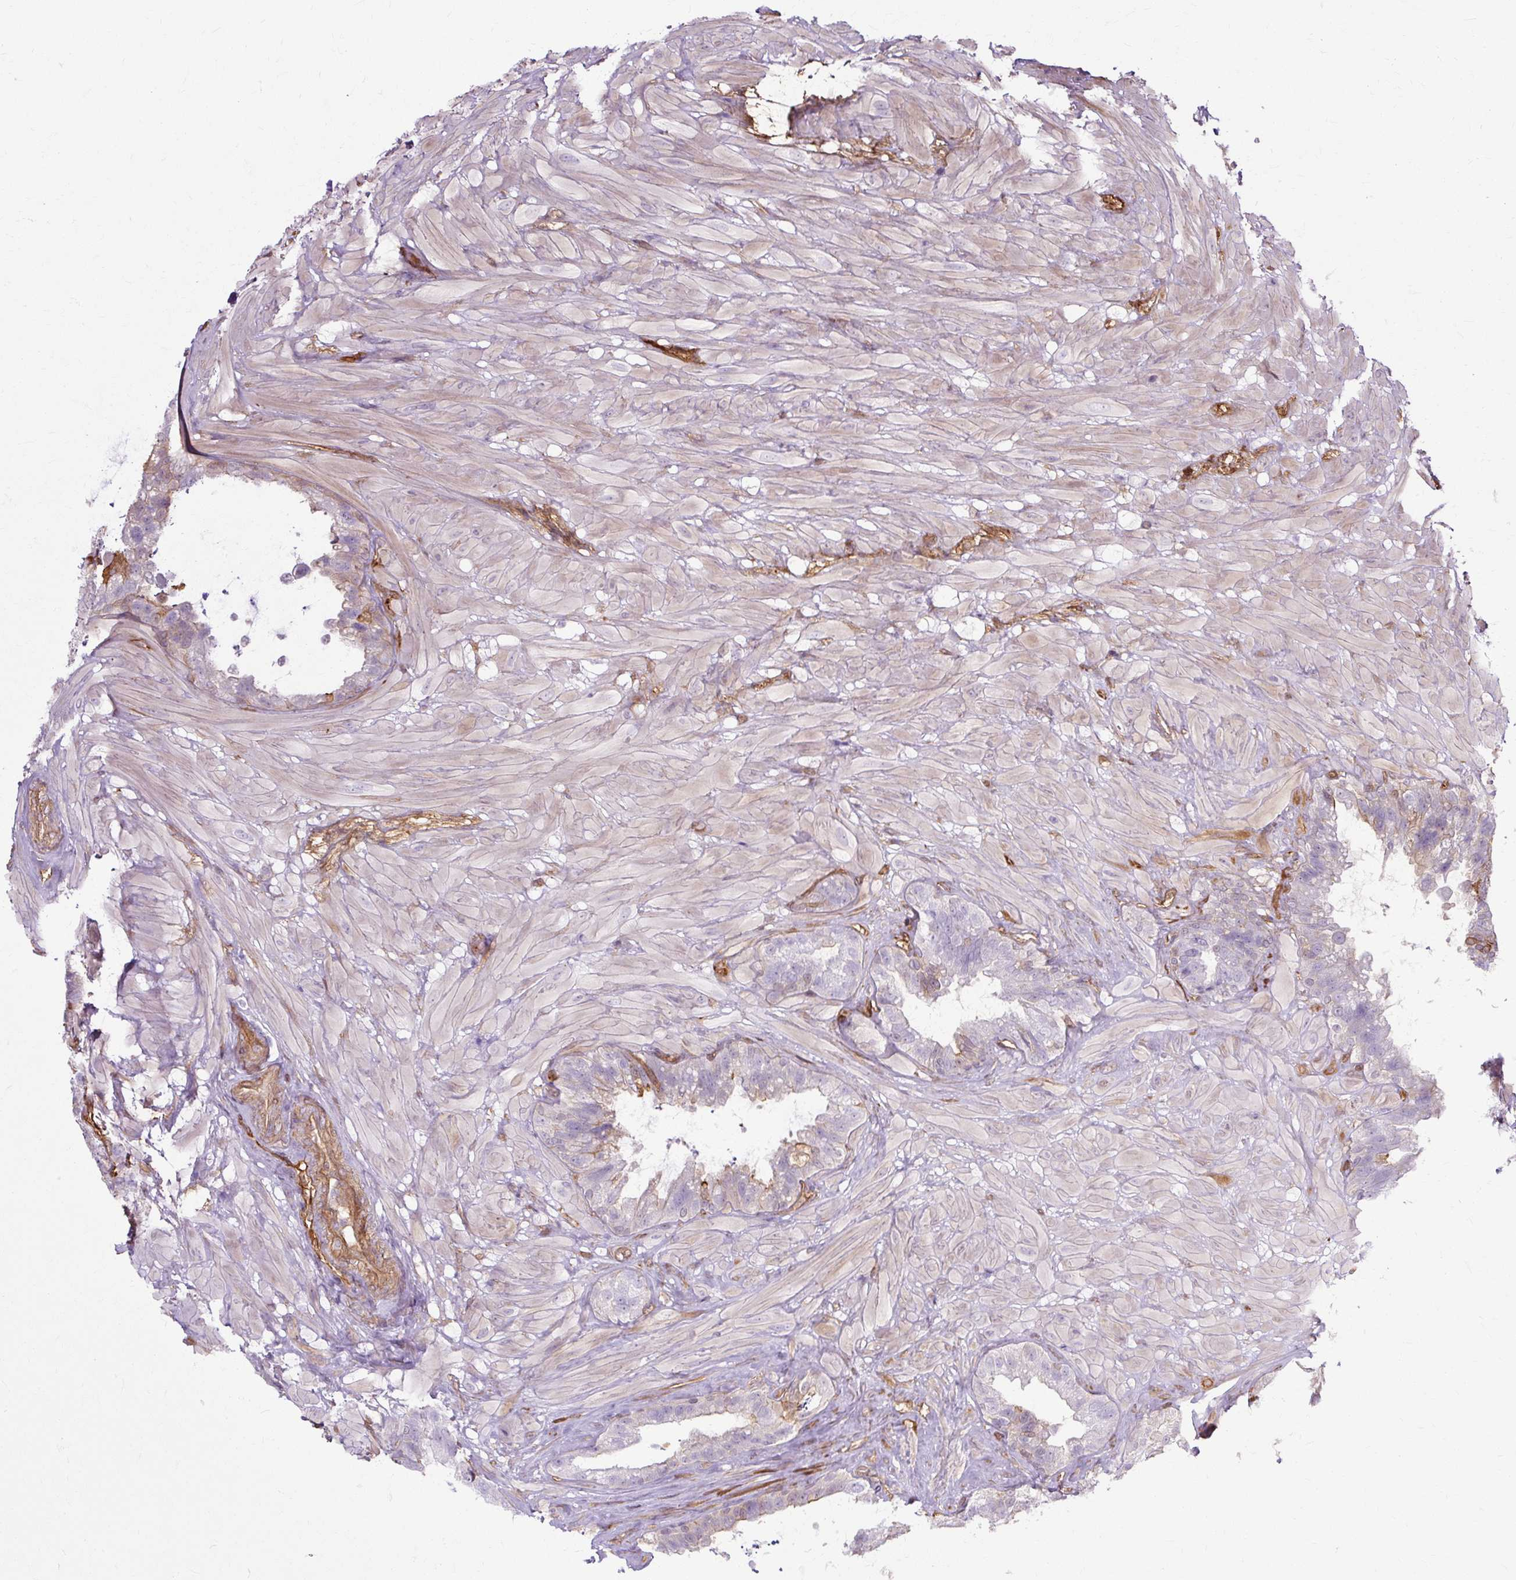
{"staining": {"intensity": "moderate", "quantity": "25%-75%", "location": "cytoplasmic/membranous"}, "tissue": "seminal vesicle", "cell_type": "Glandular cells", "image_type": "normal", "snomed": [{"axis": "morphology", "description": "Normal tissue, NOS"}, {"axis": "topography", "description": "Seminal veicle"}, {"axis": "topography", "description": "Peripheral nerve tissue"}], "caption": "A brown stain highlights moderate cytoplasmic/membranous expression of a protein in glandular cells of normal seminal vesicle. The staining is performed using DAB (3,3'-diaminobenzidine) brown chromogen to label protein expression. The nuclei are counter-stained blue using hematoxylin.", "gene": "CNN3", "patient": {"sex": "male", "age": 76}}